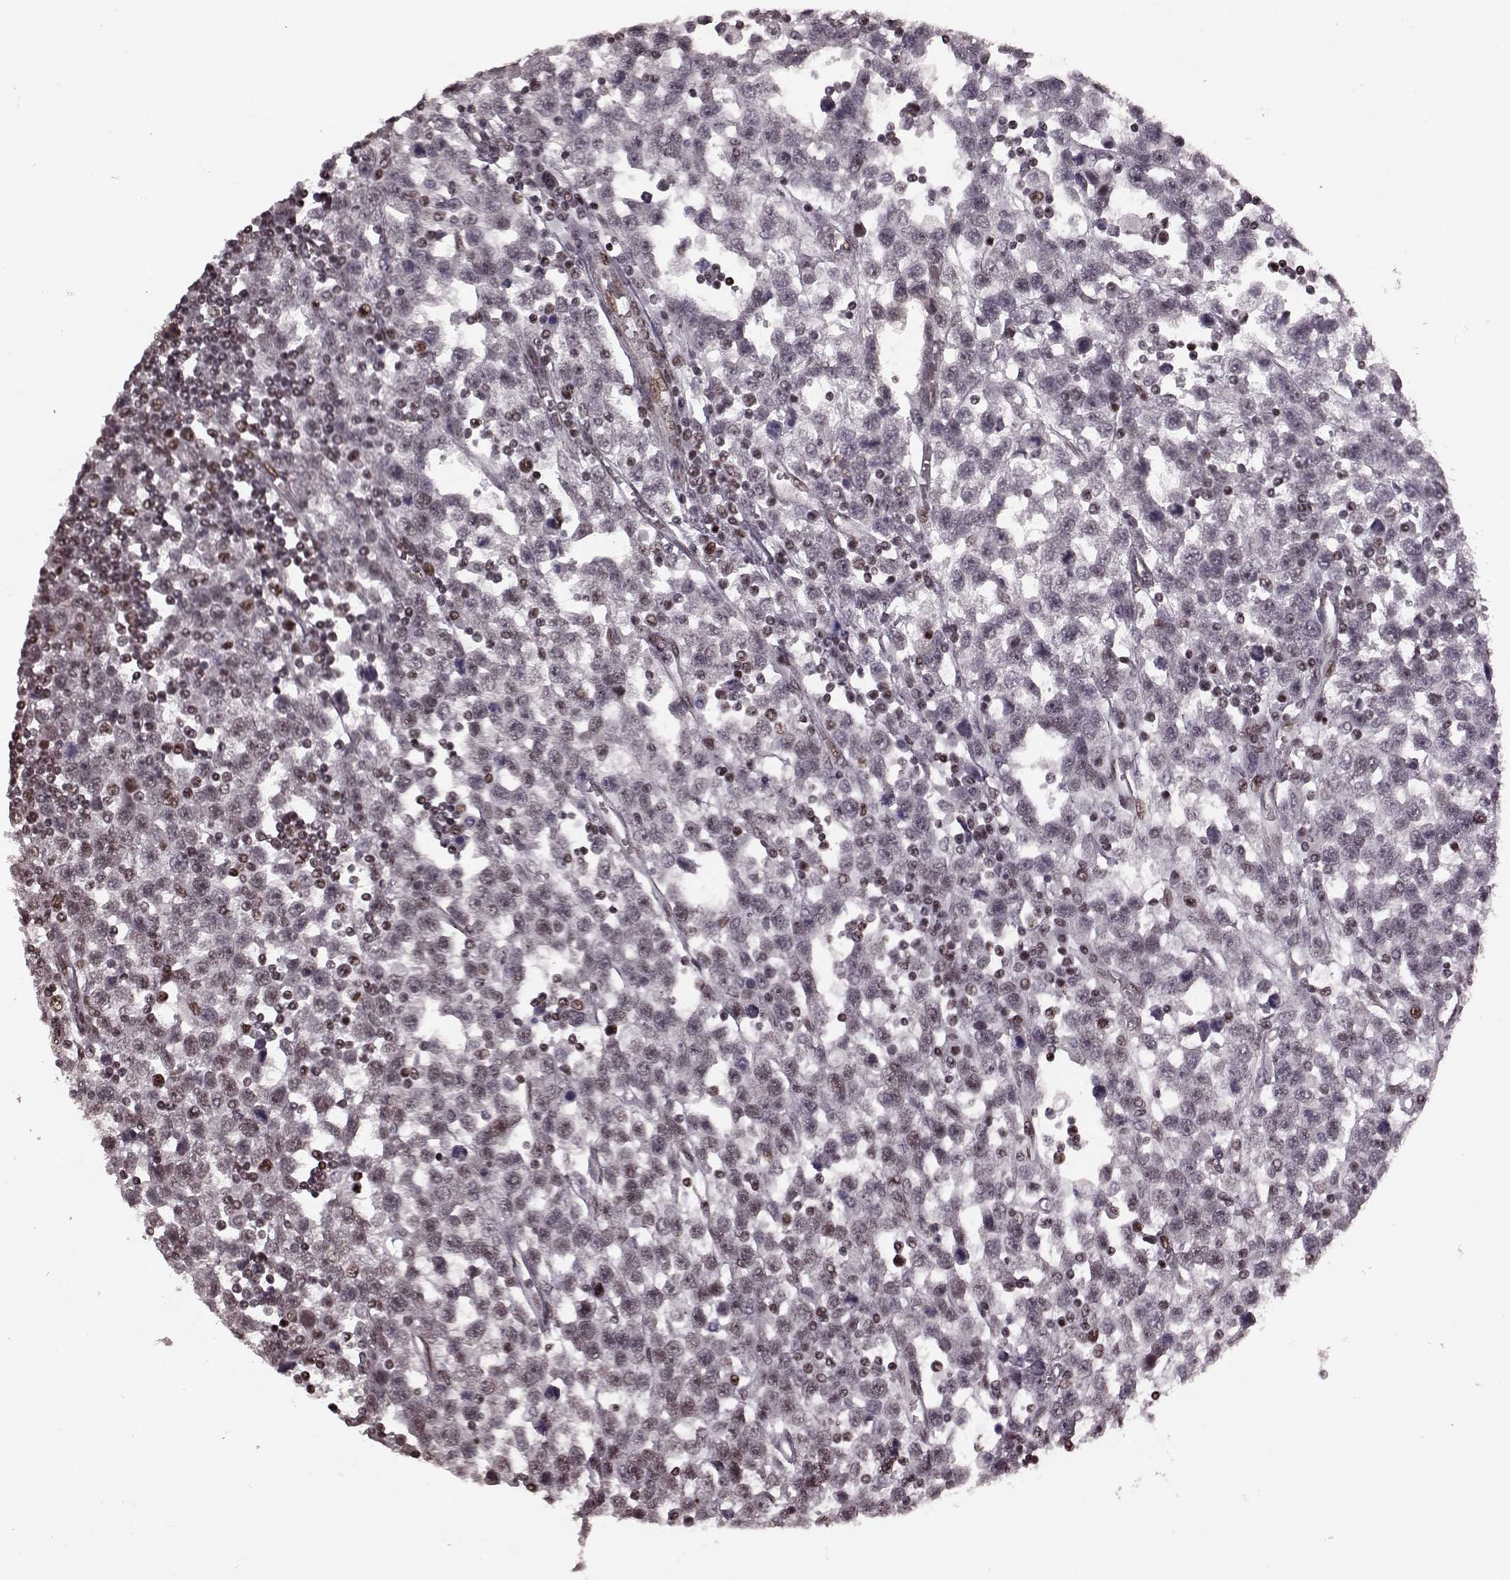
{"staining": {"intensity": "weak", "quantity": "<25%", "location": "nuclear"}, "tissue": "testis cancer", "cell_type": "Tumor cells", "image_type": "cancer", "snomed": [{"axis": "morphology", "description": "Seminoma, NOS"}, {"axis": "topography", "description": "Testis"}], "caption": "Image shows no protein expression in tumor cells of testis seminoma tissue.", "gene": "NR2C1", "patient": {"sex": "male", "age": 34}}